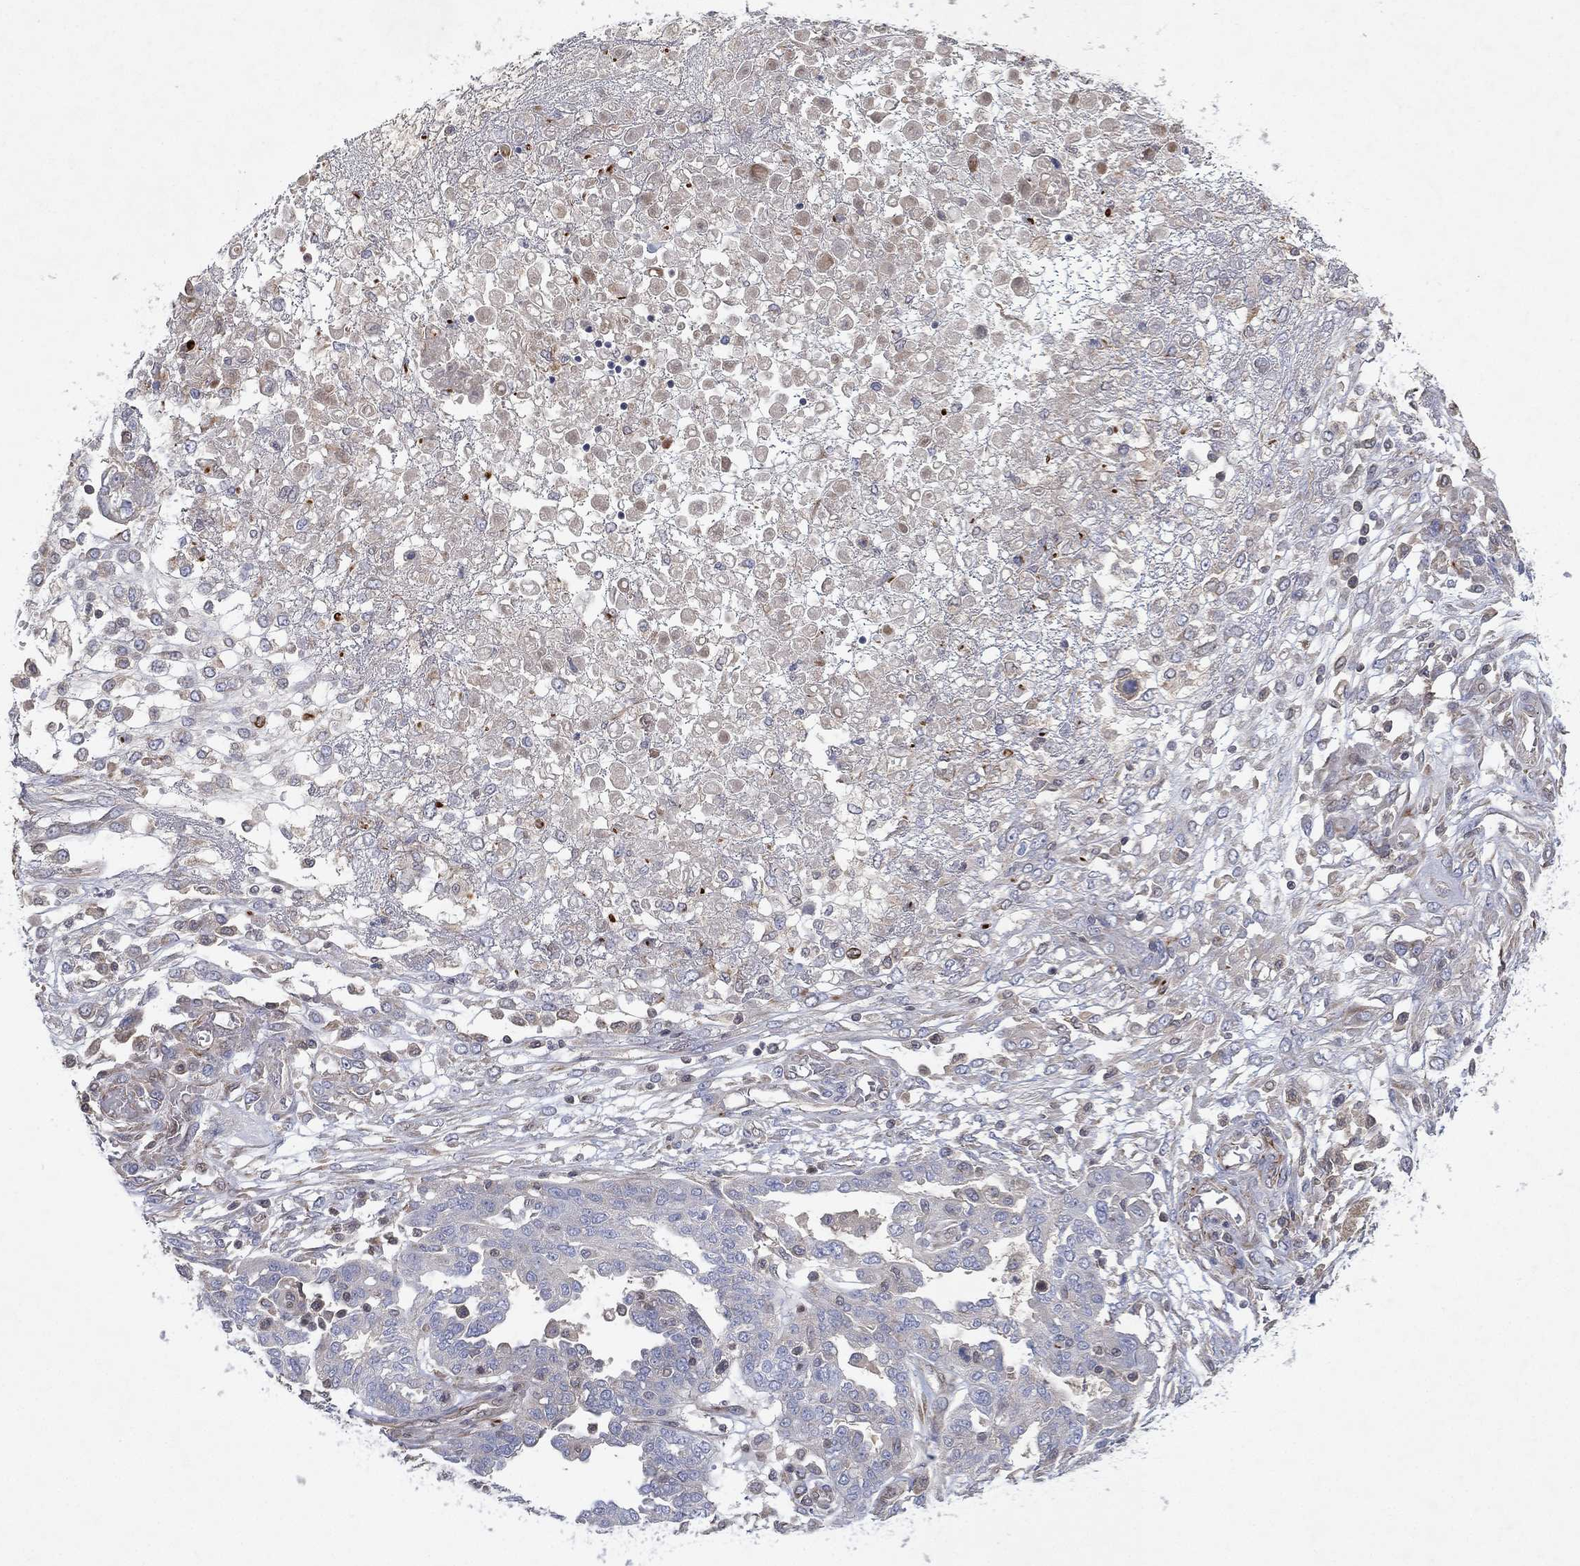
{"staining": {"intensity": "negative", "quantity": "none", "location": "none"}, "tissue": "ovarian cancer", "cell_type": "Tumor cells", "image_type": "cancer", "snomed": [{"axis": "morphology", "description": "Cystadenocarcinoma, serous, NOS"}, {"axis": "topography", "description": "Ovary"}], "caption": "There is no significant staining in tumor cells of serous cystadenocarcinoma (ovarian).", "gene": "FLI1", "patient": {"sex": "female", "age": 67}}